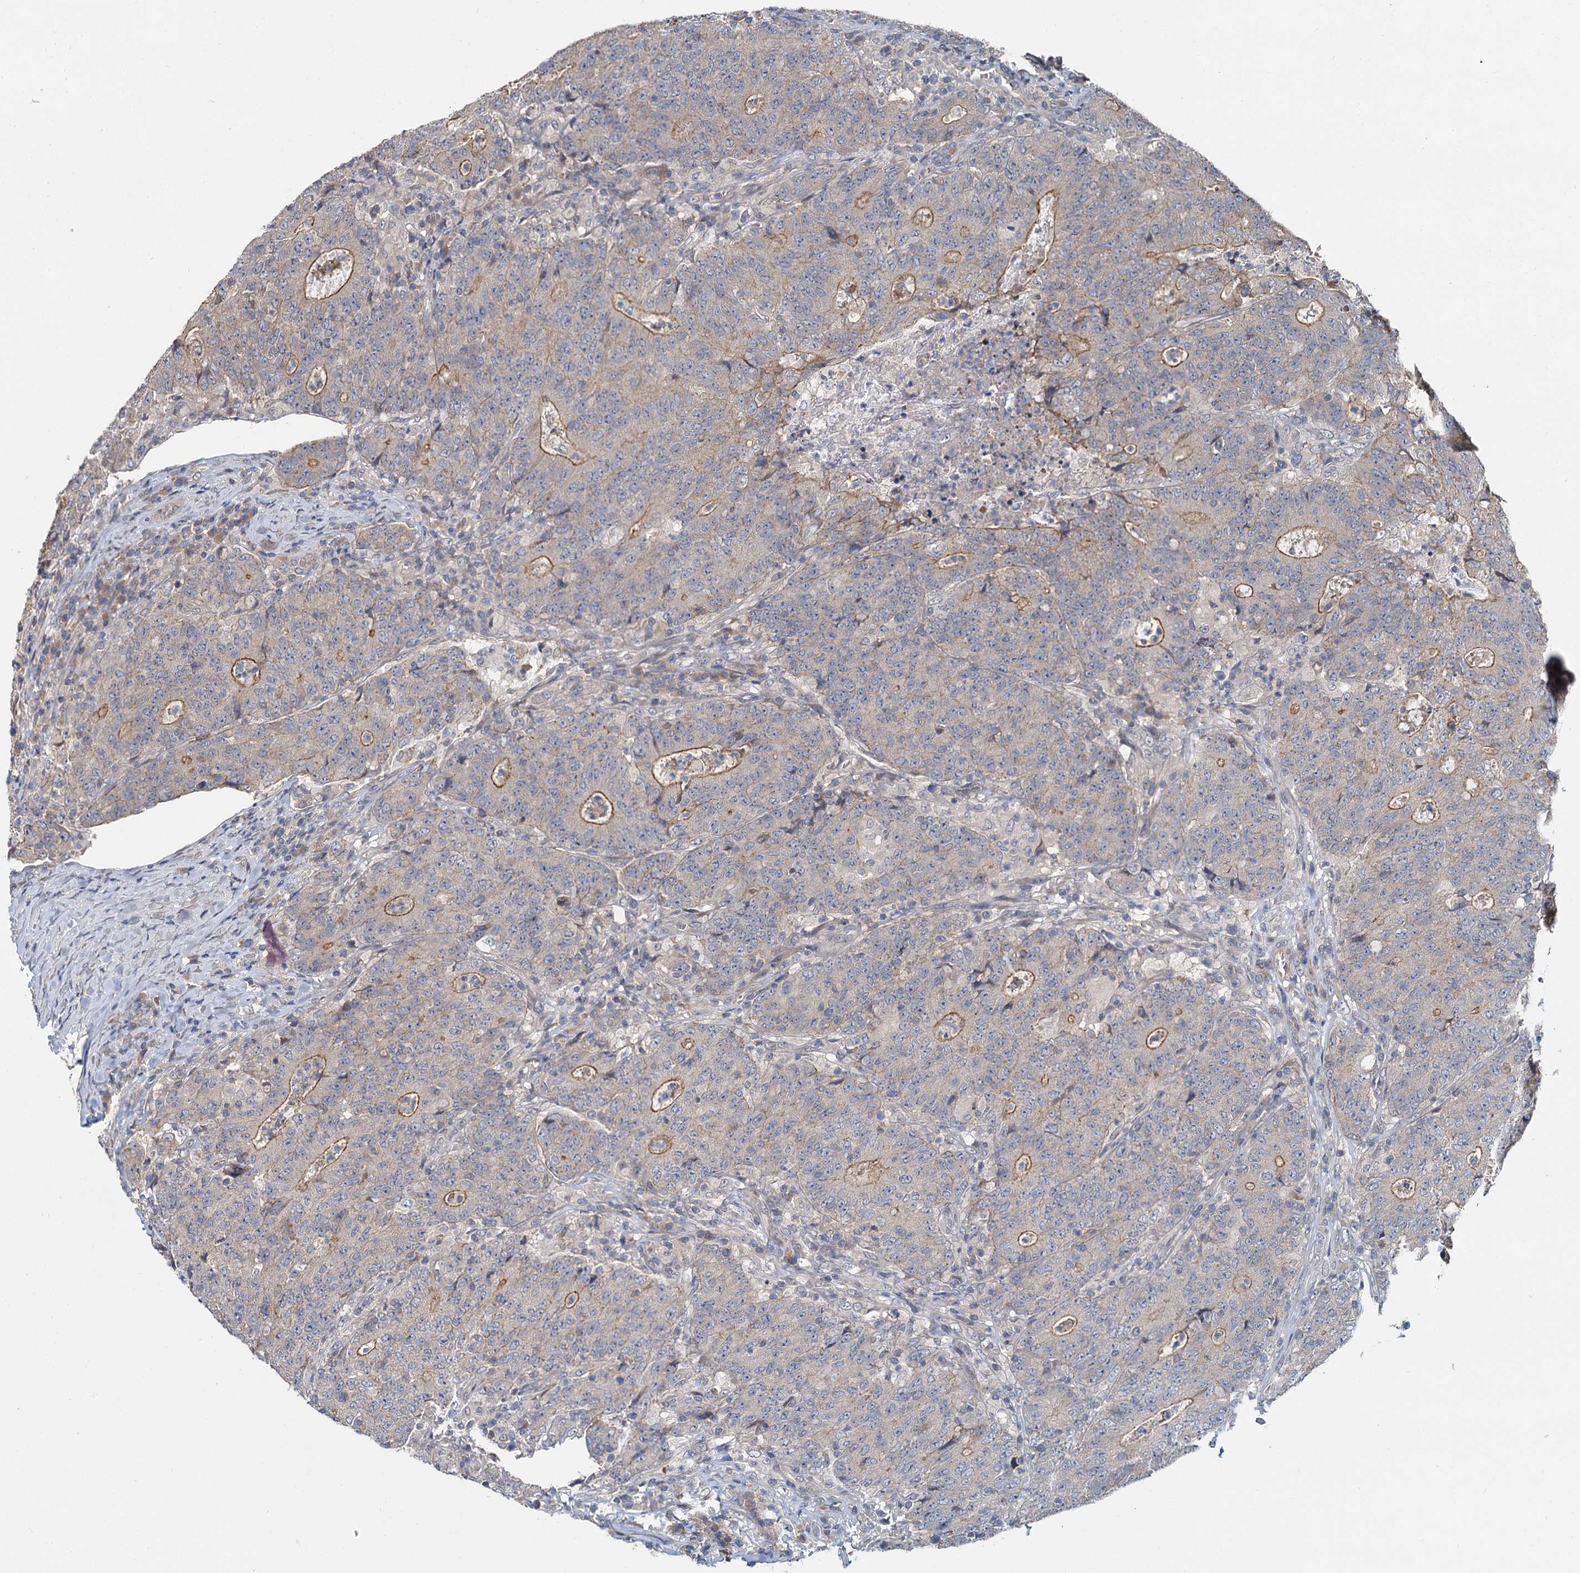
{"staining": {"intensity": "weak", "quantity": "25%-75%", "location": "cytoplasmic/membranous"}, "tissue": "colorectal cancer", "cell_type": "Tumor cells", "image_type": "cancer", "snomed": [{"axis": "morphology", "description": "Adenocarcinoma, NOS"}, {"axis": "topography", "description": "Colon"}], "caption": "Weak cytoplasmic/membranous protein positivity is identified in about 25%-75% of tumor cells in adenocarcinoma (colorectal). (Brightfield microscopy of DAB IHC at high magnification).", "gene": "ZNF324", "patient": {"sex": "female", "age": 75}}